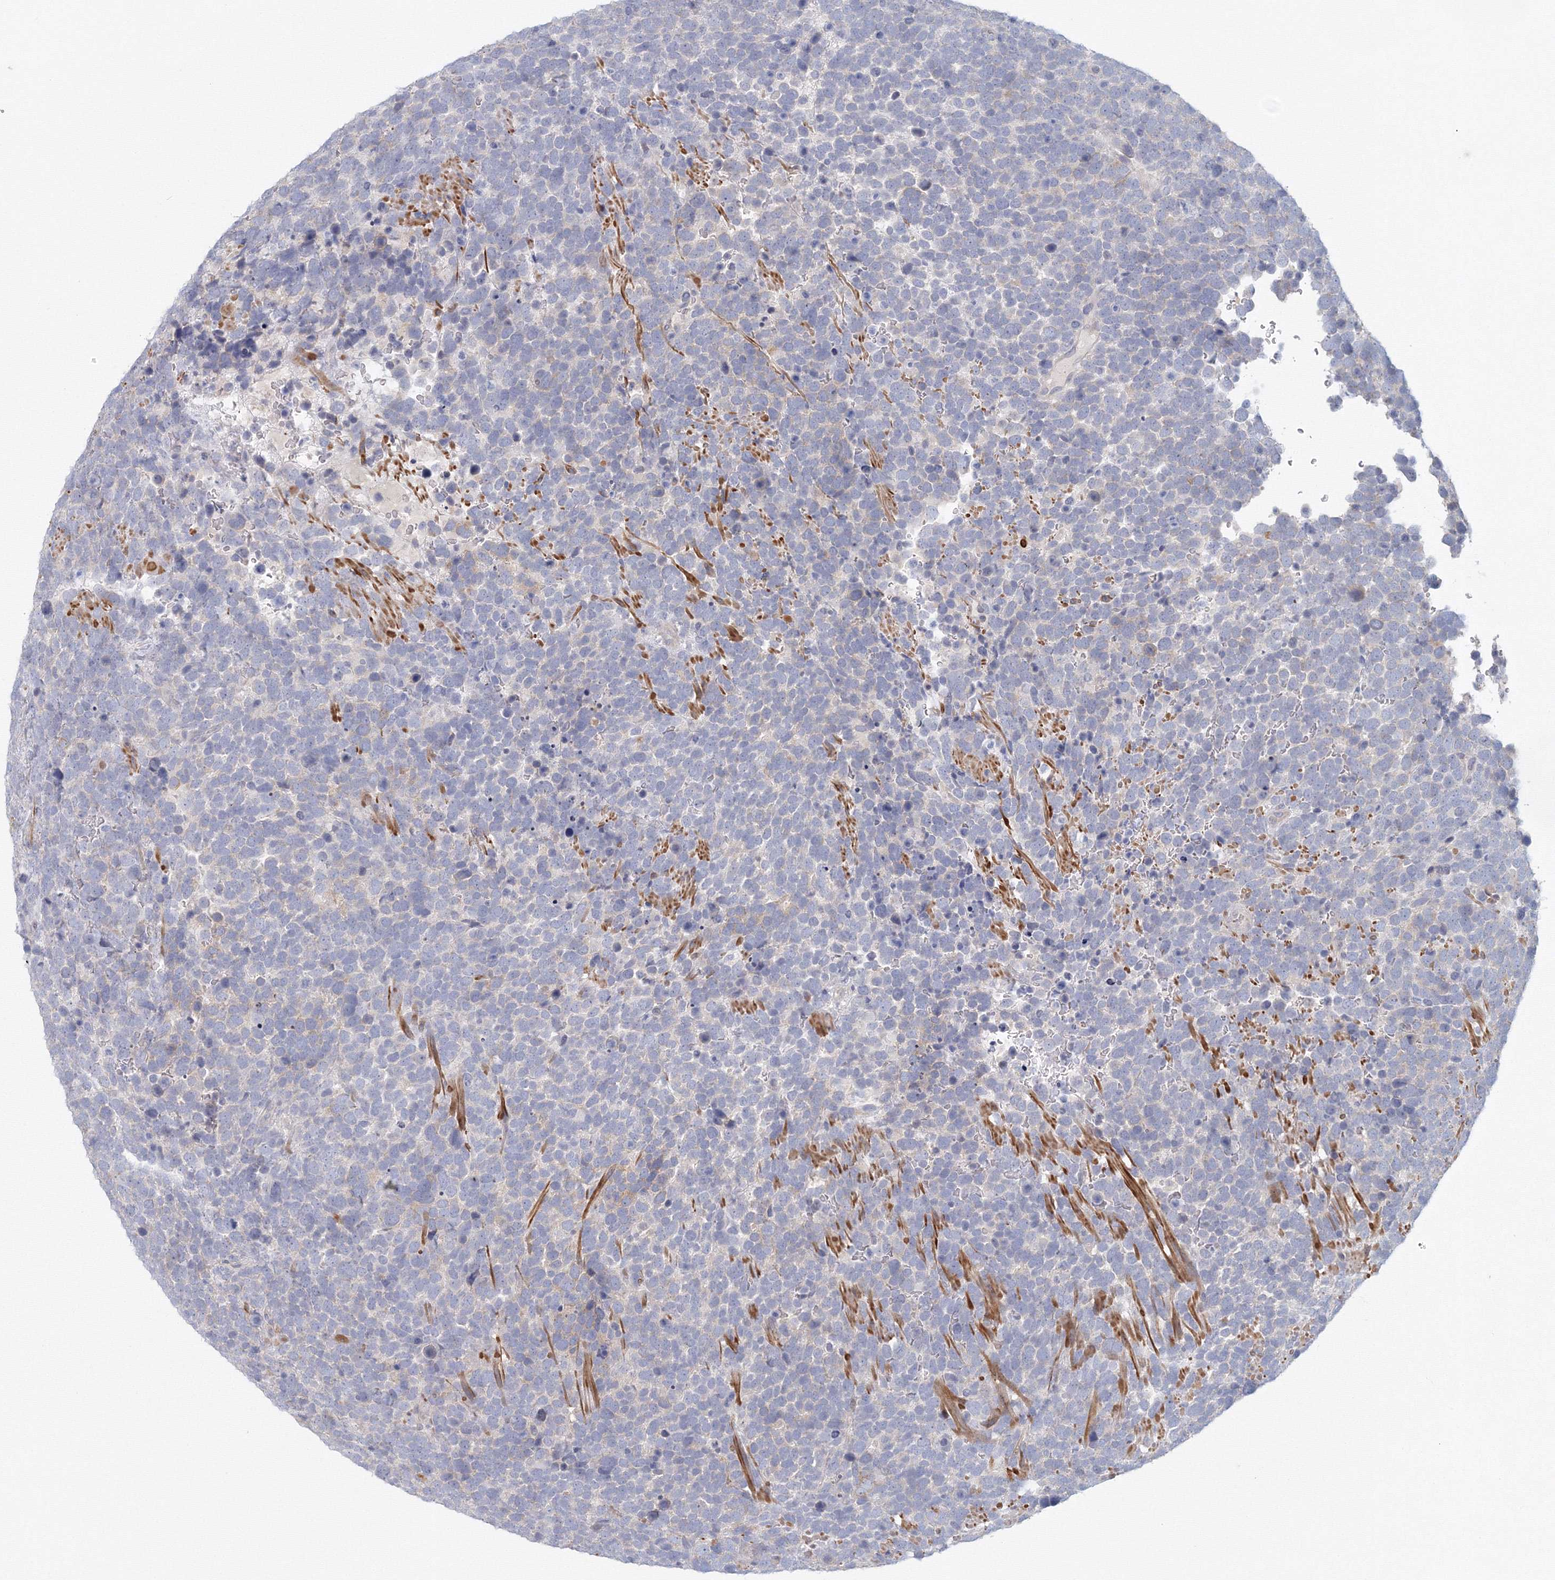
{"staining": {"intensity": "negative", "quantity": "none", "location": "none"}, "tissue": "urothelial cancer", "cell_type": "Tumor cells", "image_type": "cancer", "snomed": [{"axis": "morphology", "description": "Urothelial carcinoma, High grade"}, {"axis": "topography", "description": "Urinary bladder"}], "caption": "Tumor cells show no significant expression in urothelial carcinoma (high-grade). (IHC, brightfield microscopy, high magnification).", "gene": "TACC2", "patient": {"sex": "female", "age": 82}}